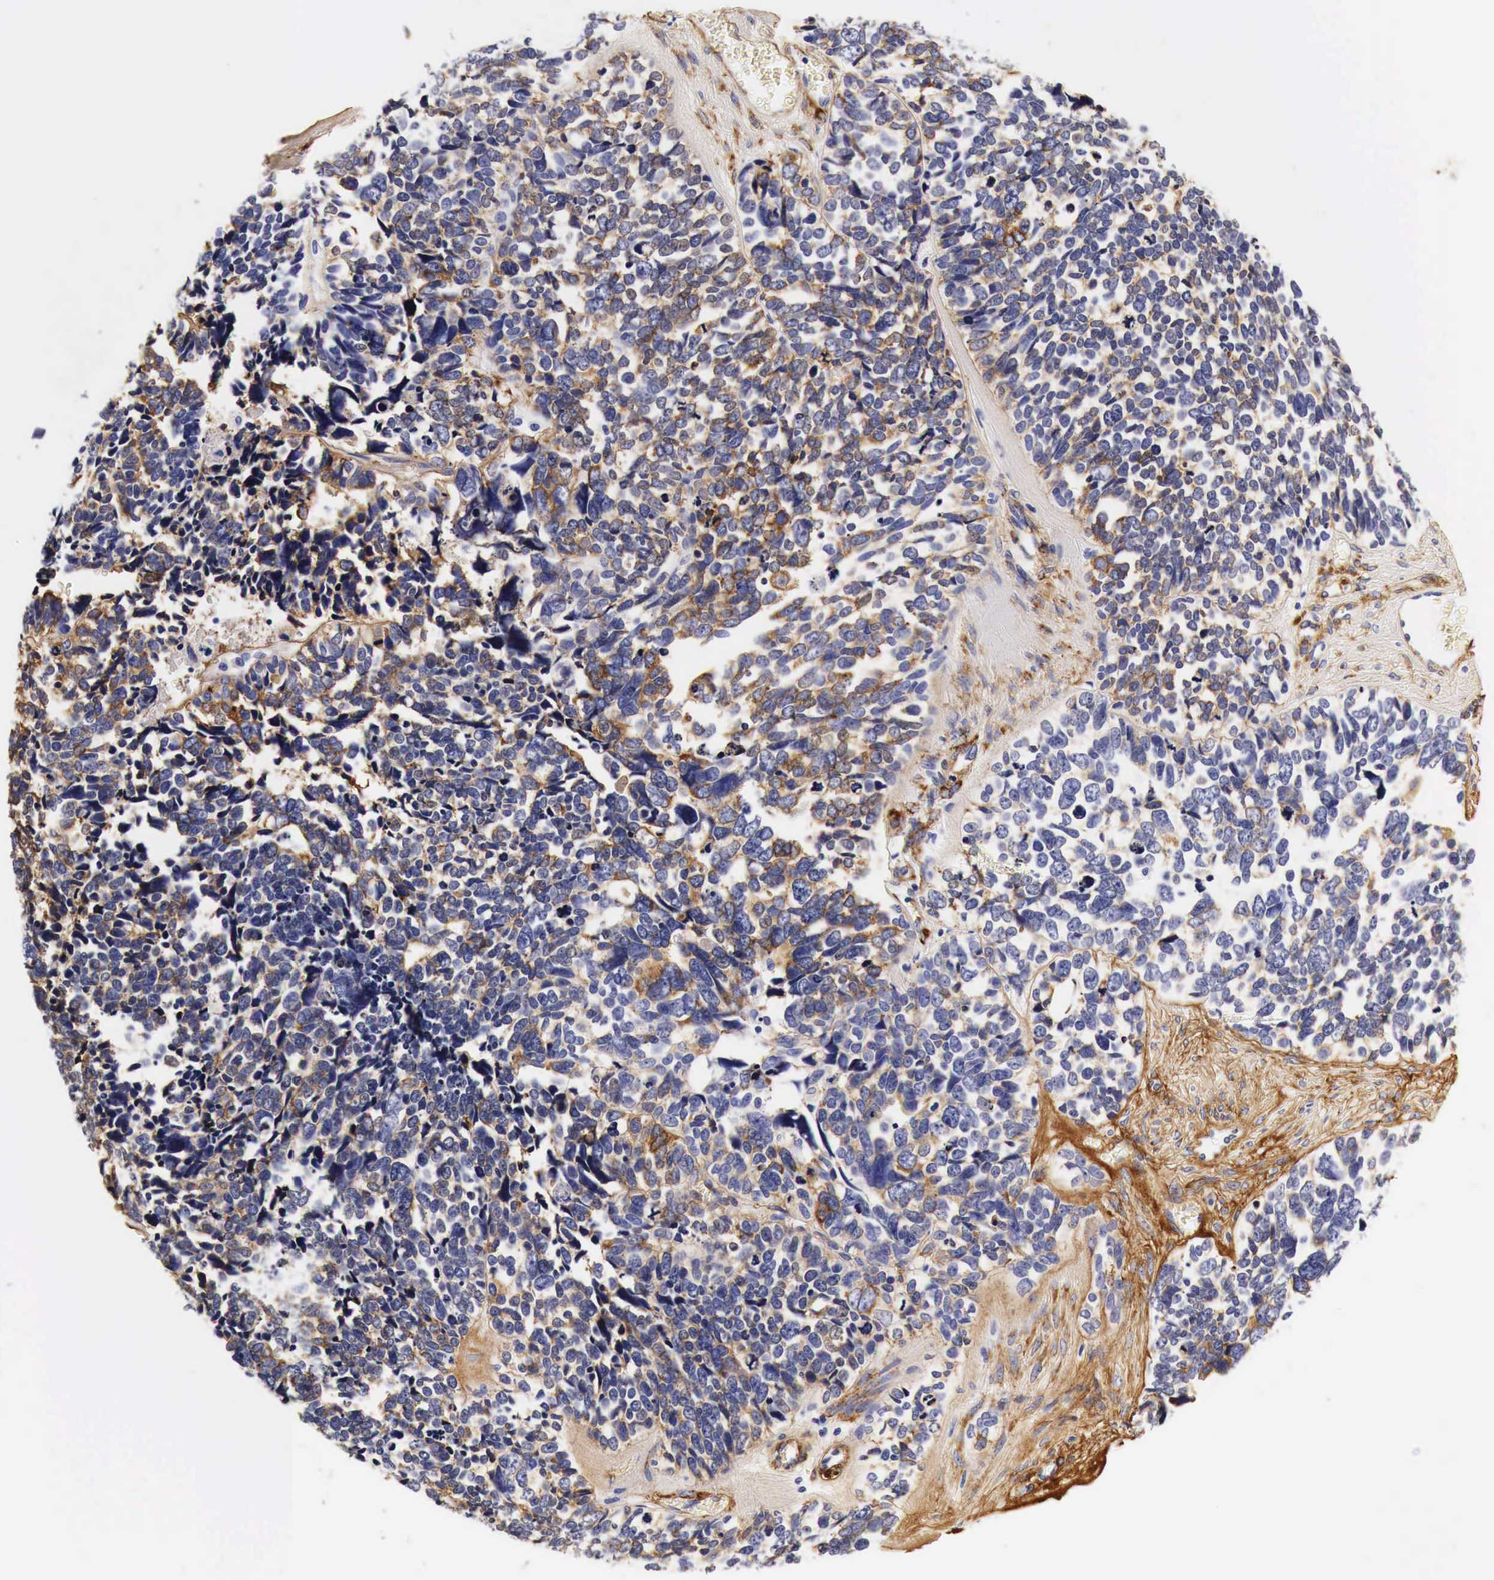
{"staining": {"intensity": "moderate", "quantity": "<25%", "location": "cytoplasmic/membranous"}, "tissue": "ovarian cancer", "cell_type": "Tumor cells", "image_type": "cancer", "snomed": [{"axis": "morphology", "description": "Cystadenocarcinoma, serous, NOS"}, {"axis": "topography", "description": "Ovary"}], "caption": "A histopathology image of ovarian cancer (serous cystadenocarcinoma) stained for a protein reveals moderate cytoplasmic/membranous brown staining in tumor cells.", "gene": "LAMB2", "patient": {"sex": "female", "age": 77}}